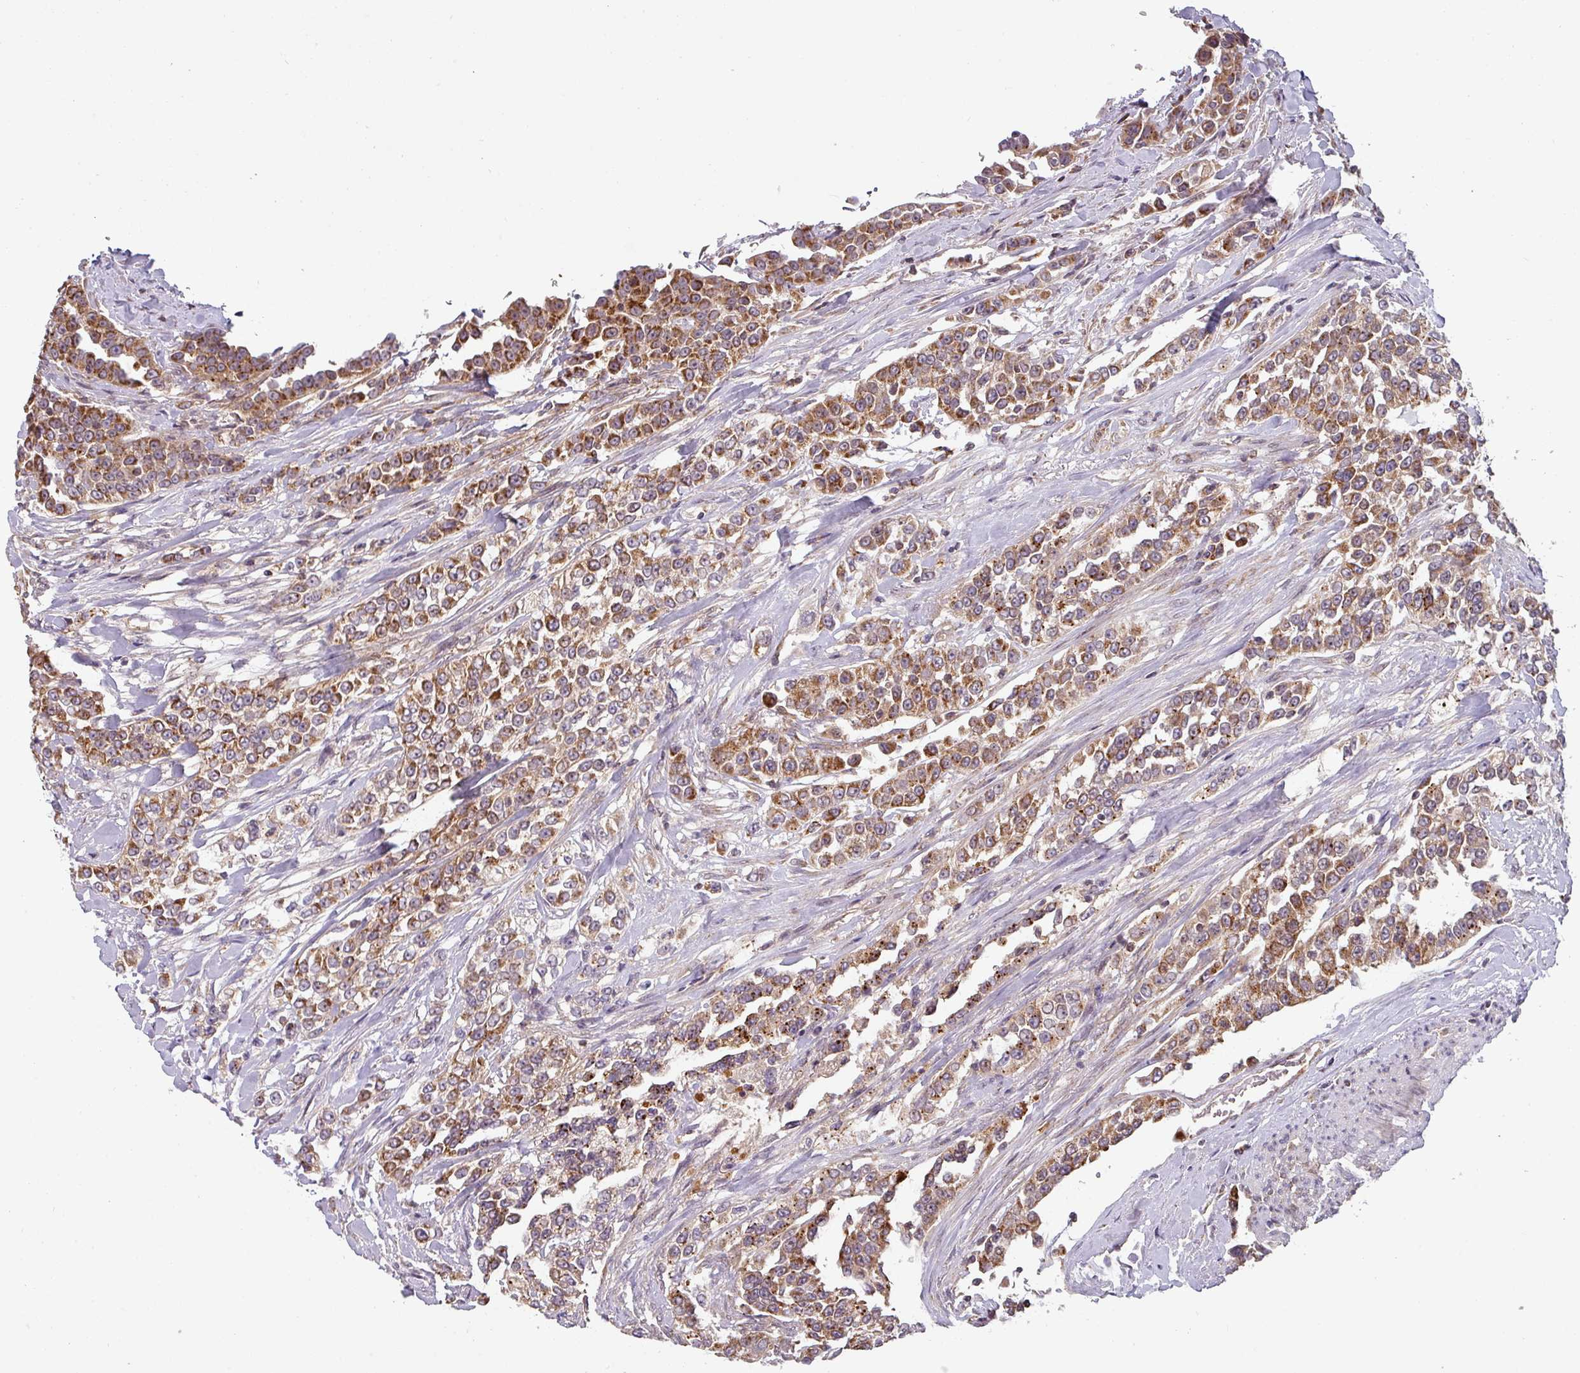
{"staining": {"intensity": "strong", "quantity": ">75%", "location": "cytoplasmic/membranous"}, "tissue": "urothelial cancer", "cell_type": "Tumor cells", "image_type": "cancer", "snomed": [{"axis": "morphology", "description": "Urothelial carcinoma, High grade"}, {"axis": "topography", "description": "Urinary bladder"}], "caption": "Urothelial cancer stained with a brown dye shows strong cytoplasmic/membranous positive positivity in approximately >75% of tumor cells.", "gene": "MRPS16", "patient": {"sex": "female", "age": 80}}